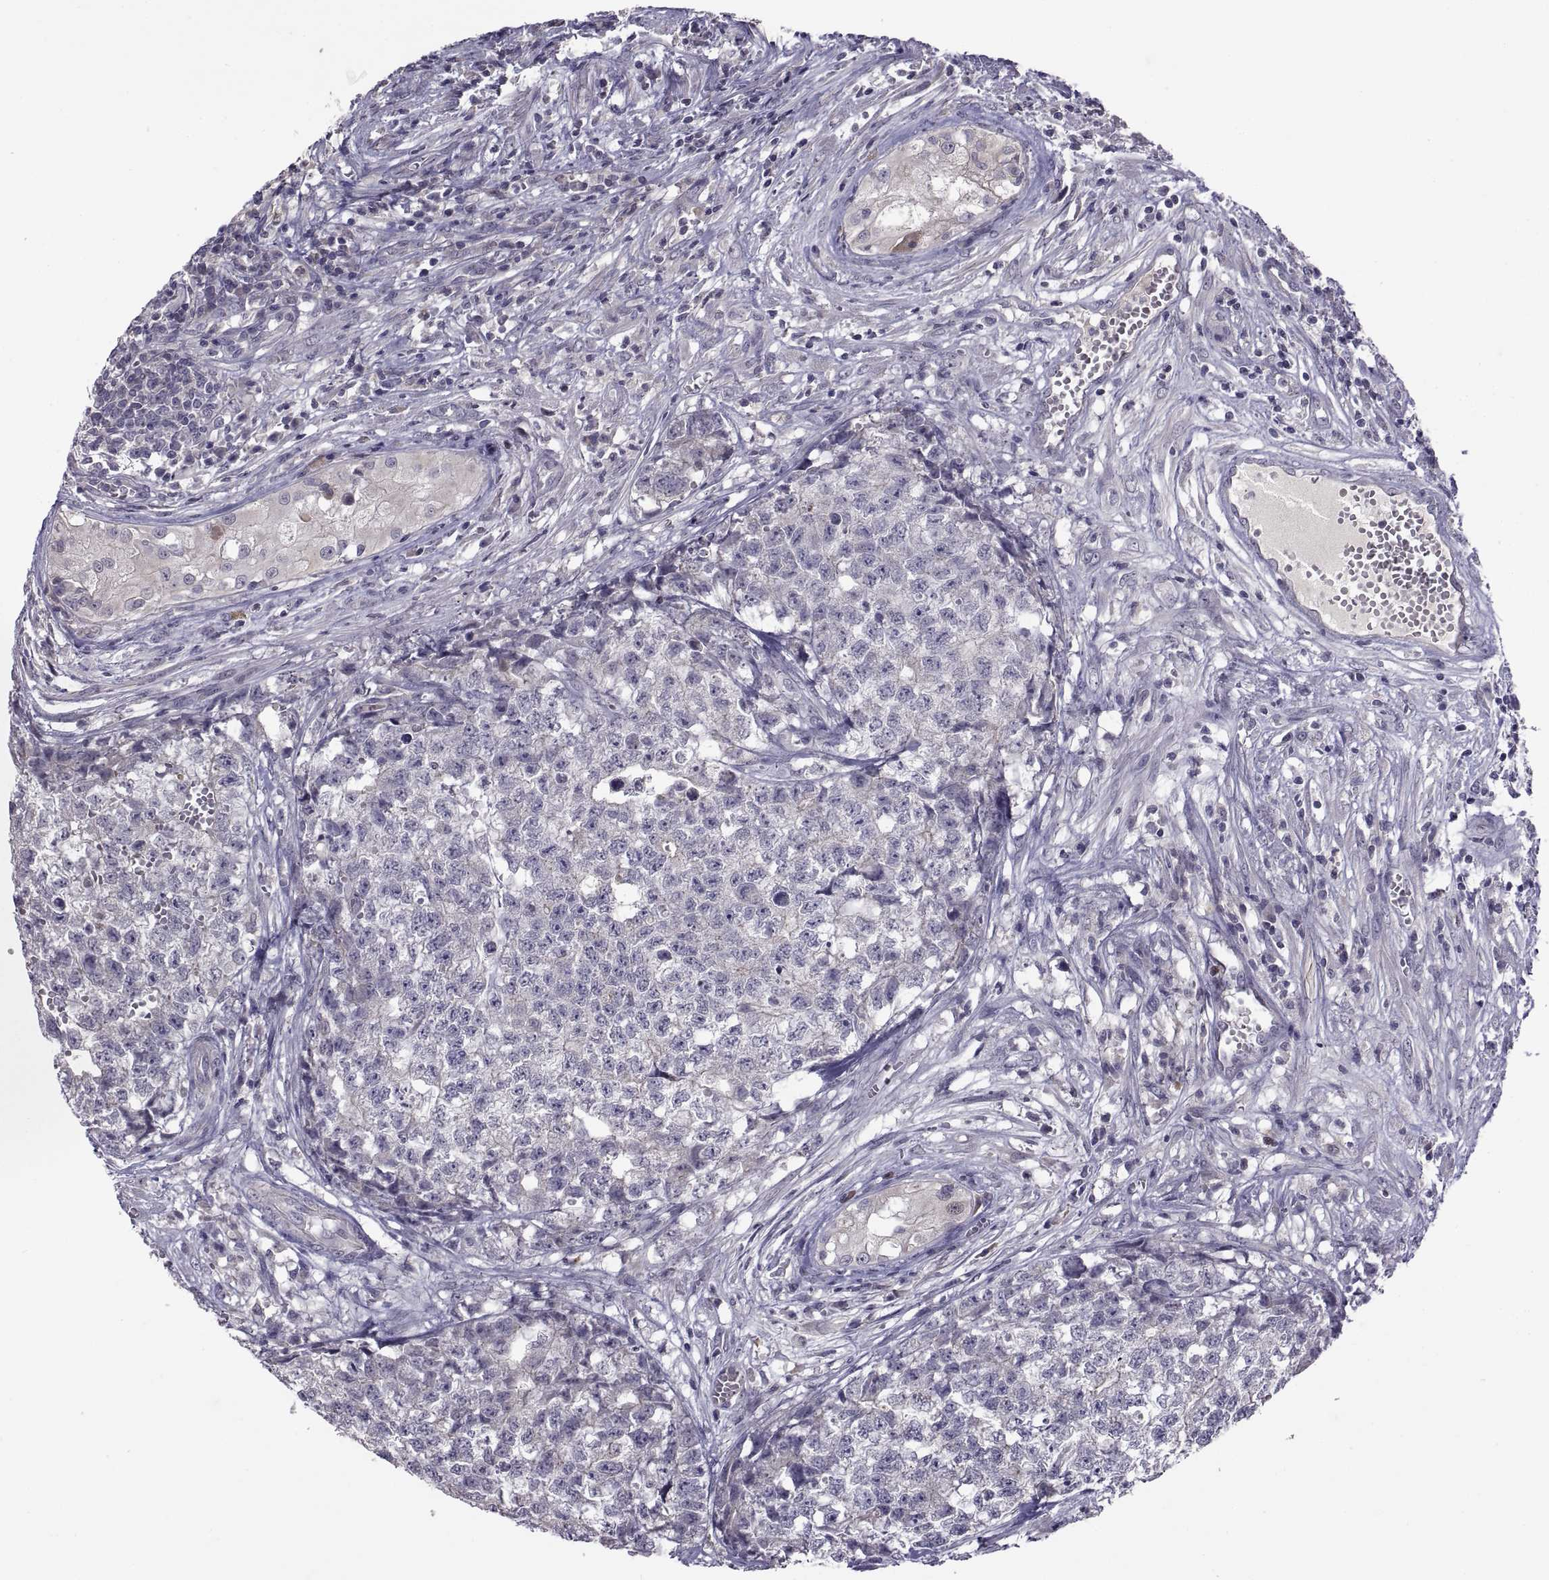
{"staining": {"intensity": "negative", "quantity": "none", "location": "none"}, "tissue": "testis cancer", "cell_type": "Tumor cells", "image_type": "cancer", "snomed": [{"axis": "morphology", "description": "Seminoma, NOS"}, {"axis": "morphology", "description": "Carcinoma, Embryonal, NOS"}, {"axis": "topography", "description": "Testis"}], "caption": "An immunohistochemistry (IHC) histopathology image of testis cancer (embryonal carcinoma) is shown. There is no staining in tumor cells of testis cancer (embryonal carcinoma).", "gene": "NPTX2", "patient": {"sex": "male", "age": 22}}